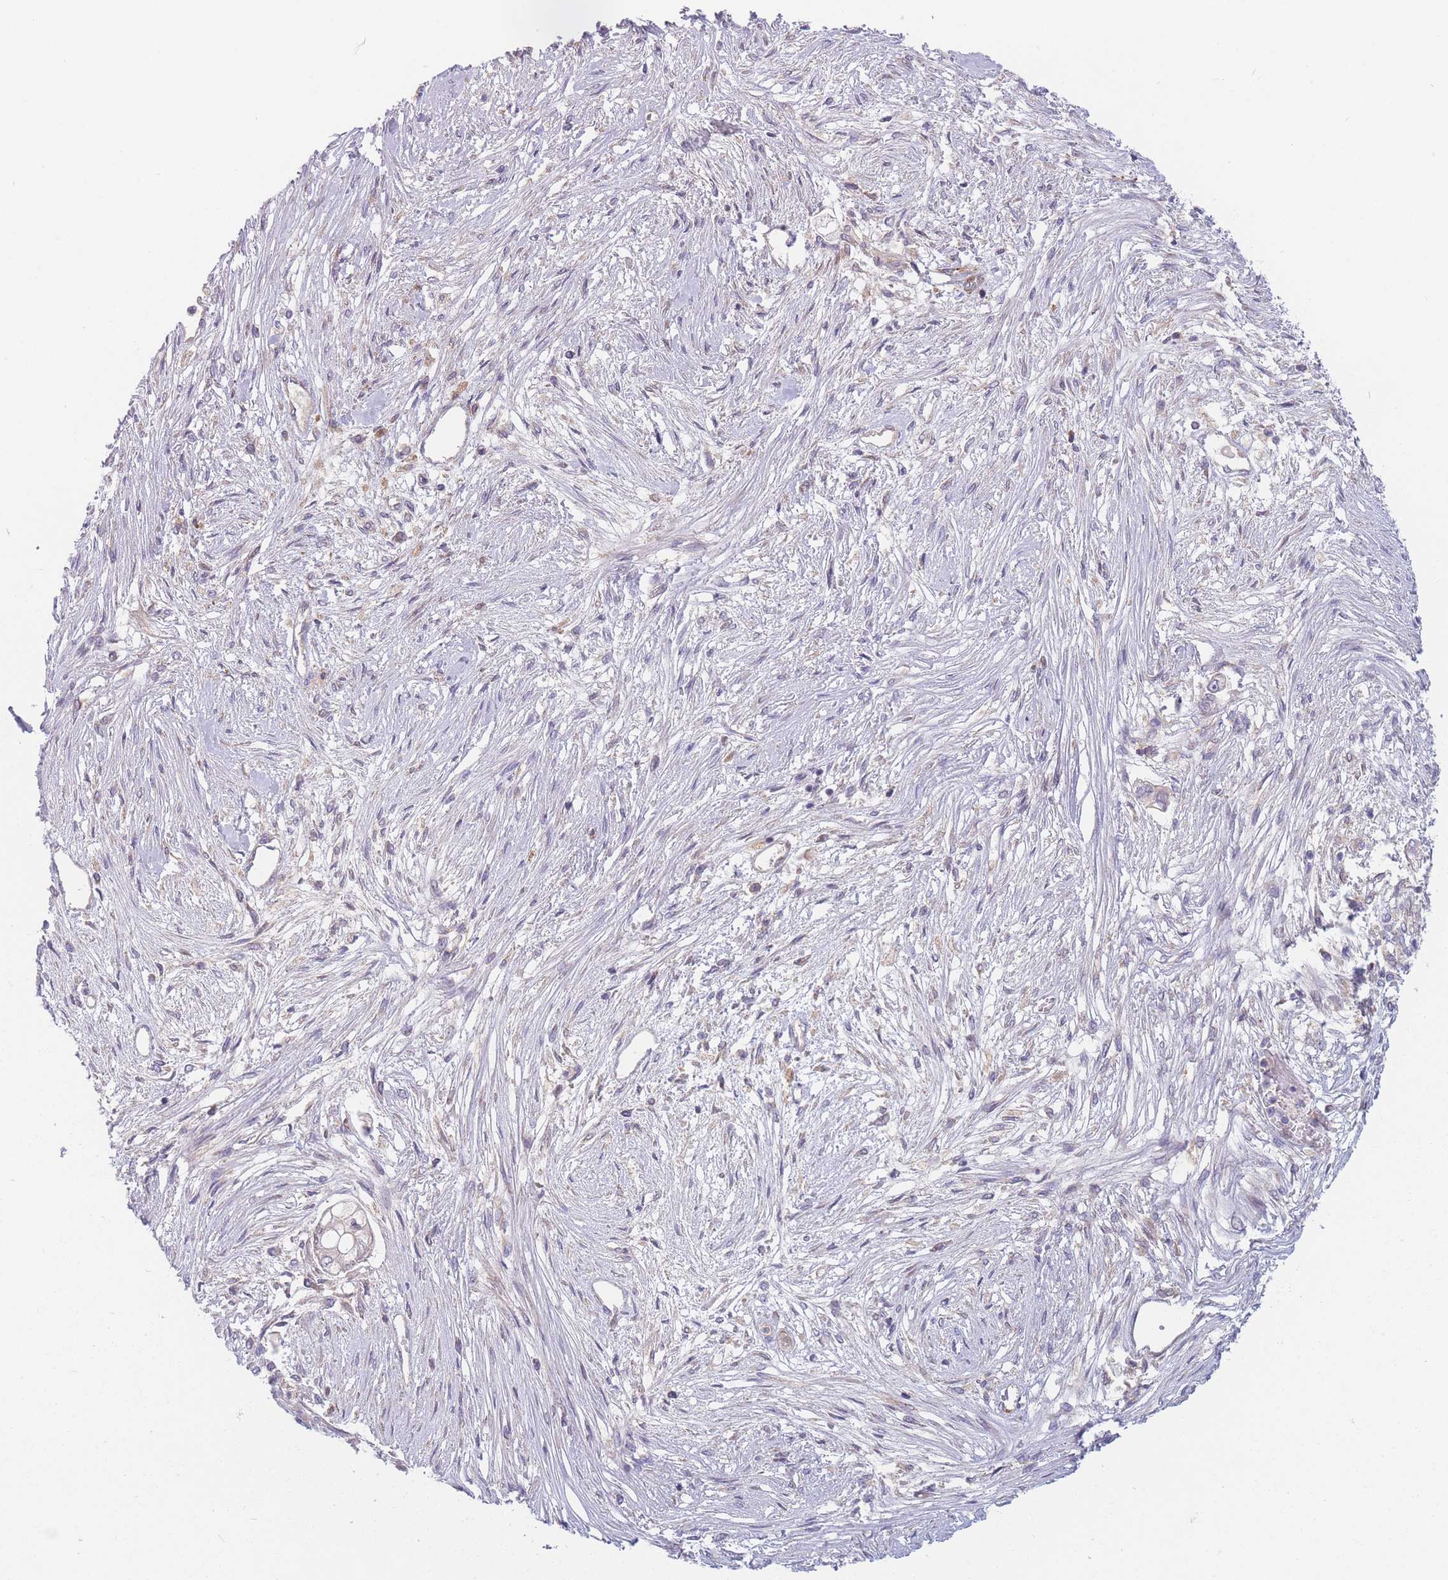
{"staining": {"intensity": "negative", "quantity": "none", "location": "none"}, "tissue": "pancreatic cancer", "cell_type": "Tumor cells", "image_type": "cancer", "snomed": [{"axis": "morphology", "description": "Adenocarcinoma, NOS"}, {"axis": "topography", "description": "Pancreas"}], "caption": "Immunohistochemistry micrograph of neoplastic tissue: pancreatic adenocarcinoma stained with DAB (3,3'-diaminobenzidine) demonstrates no significant protein expression in tumor cells.", "gene": "TMEM131L", "patient": {"sex": "female", "age": 69}}